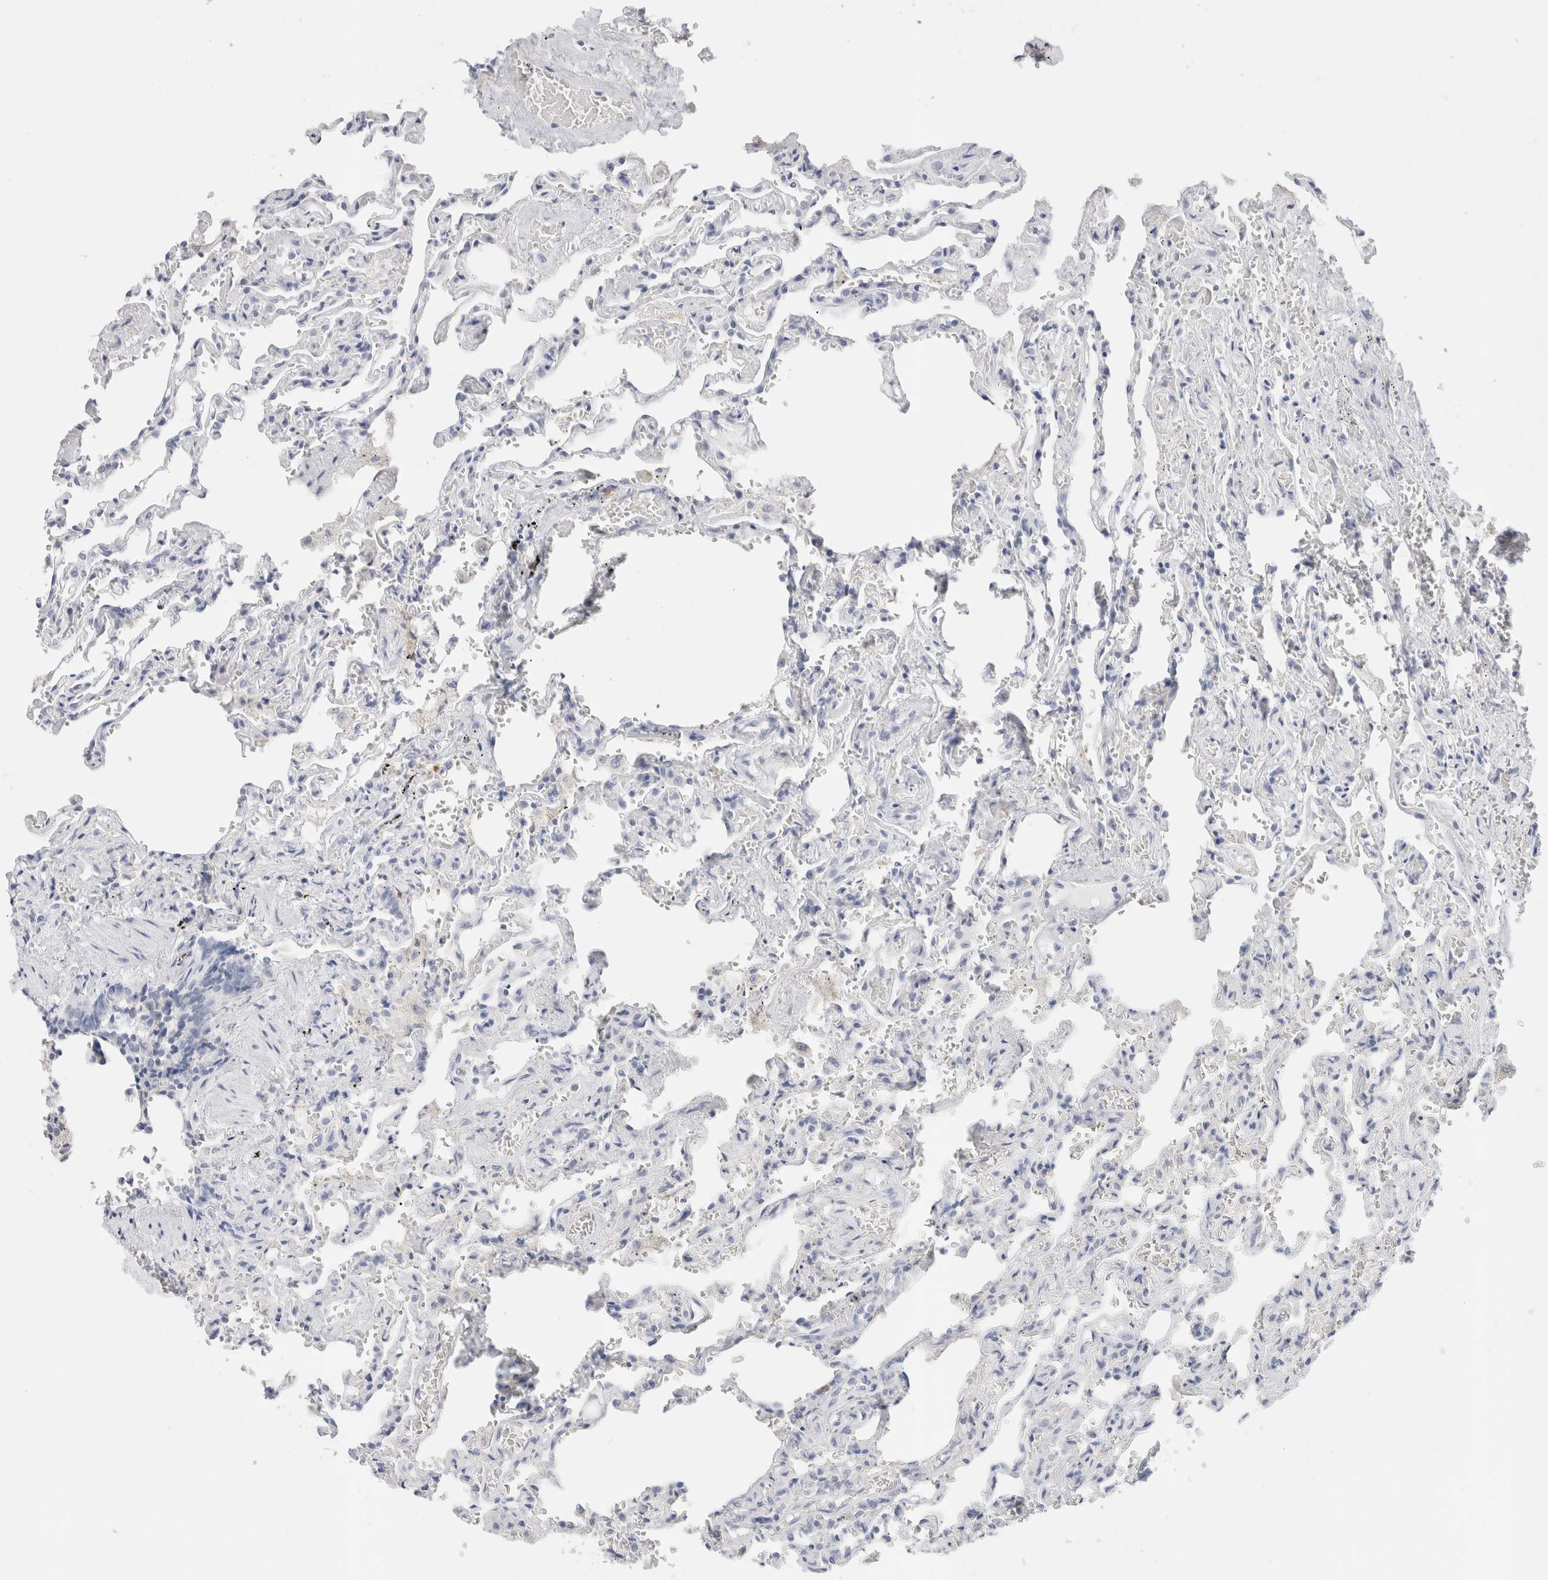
{"staining": {"intensity": "negative", "quantity": "none", "location": "none"}, "tissue": "lung", "cell_type": "Alveolar cells", "image_type": "normal", "snomed": [{"axis": "morphology", "description": "Normal tissue, NOS"}, {"axis": "topography", "description": "Lung"}], "caption": "Alveolar cells are negative for protein expression in unremarkable human lung. Brightfield microscopy of immunohistochemistry stained with DAB (3,3'-diaminobenzidine) (brown) and hematoxylin (blue), captured at high magnification.", "gene": "CSK", "patient": {"sex": "male", "age": 21}}